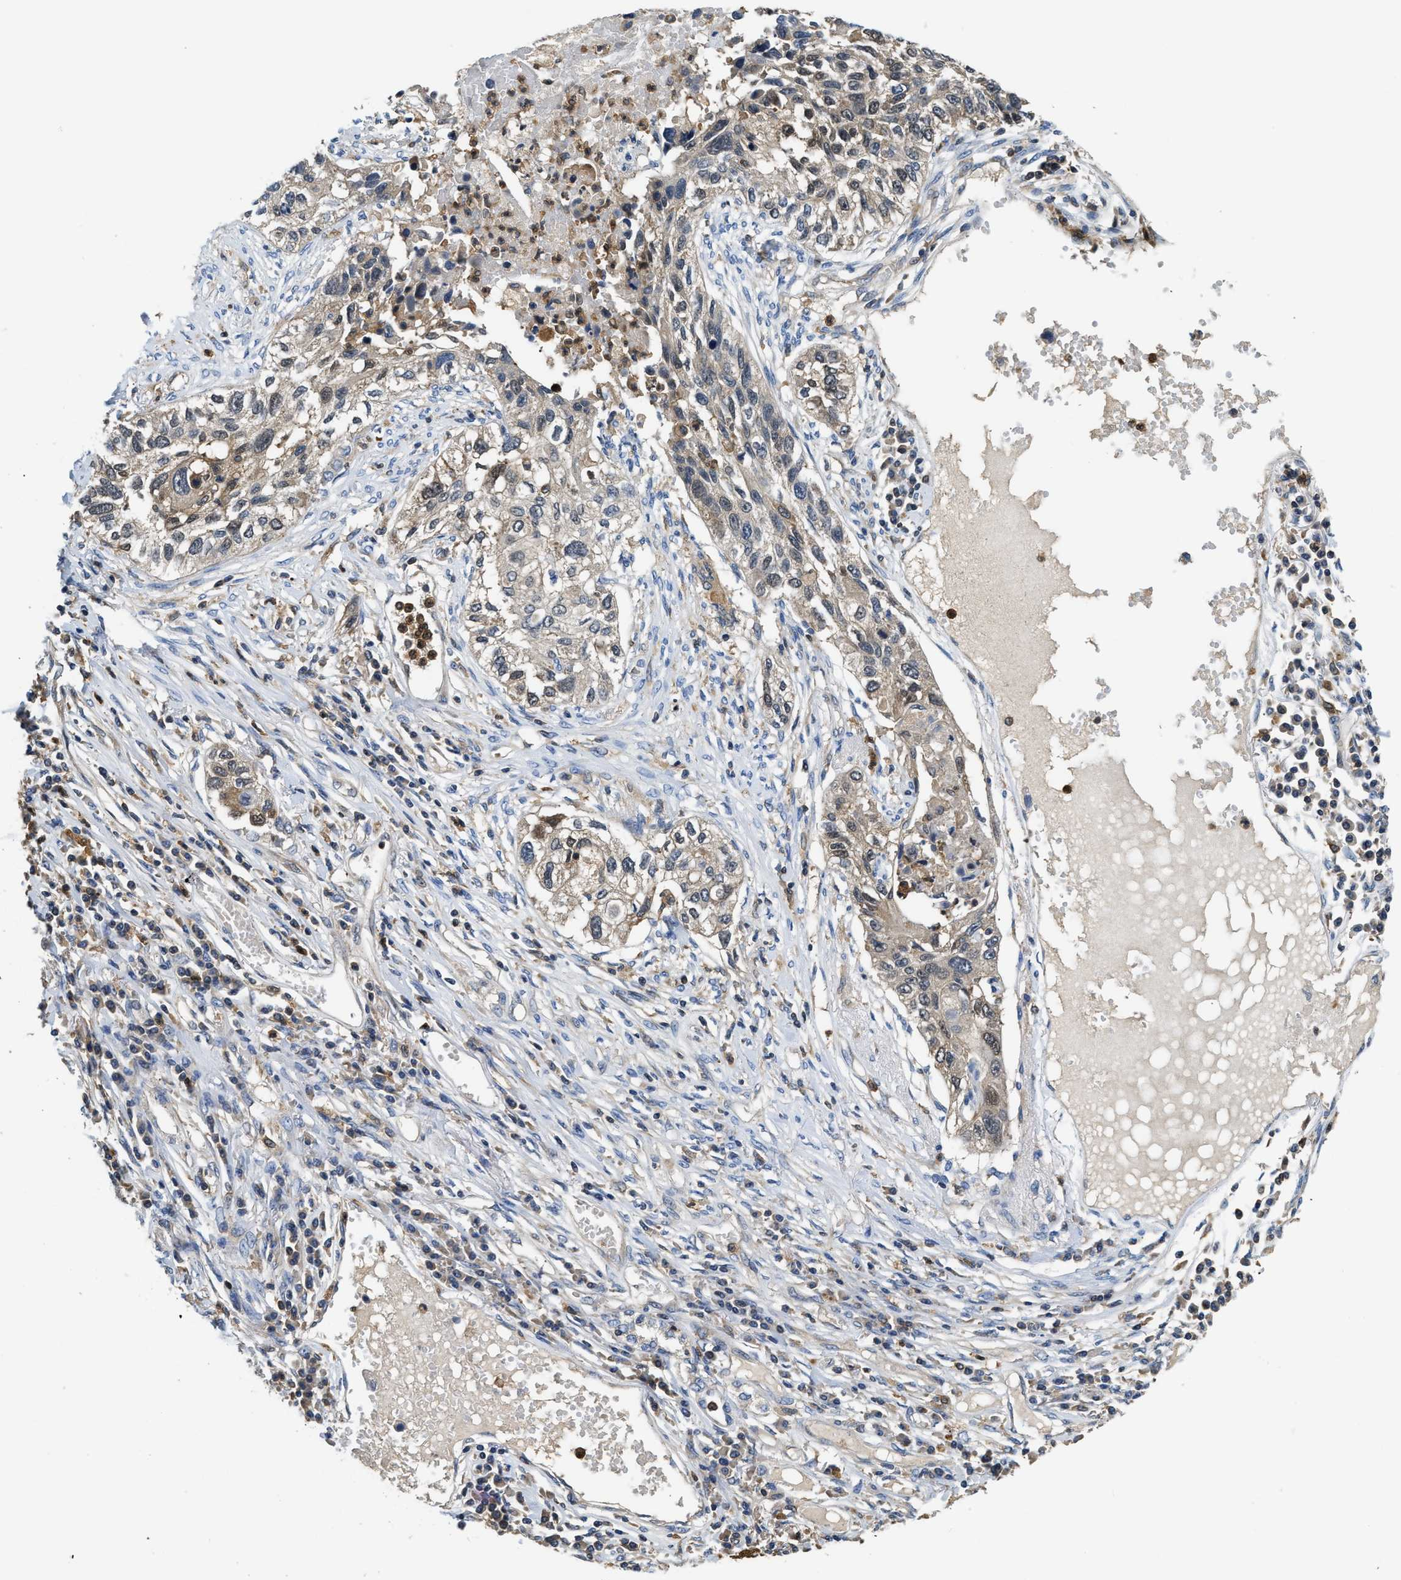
{"staining": {"intensity": "weak", "quantity": "<25%", "location": "cytoplasmic/membranous"}, "tissue": "lung cancer", "cell_type": "Tumor cells", "image_type": "cancer", "snomed": [{"axis": "morphology", "description": "Squamous cell carcinoma, NOS"}, {"axis": "topography", "description": "Lung"}], "caption": "The IHC photomicrograph has no significant expression in tumor cells of lung cancer tissue.", "gene": "OSTF1", "patient": {"sex": "male", "age": 71}}